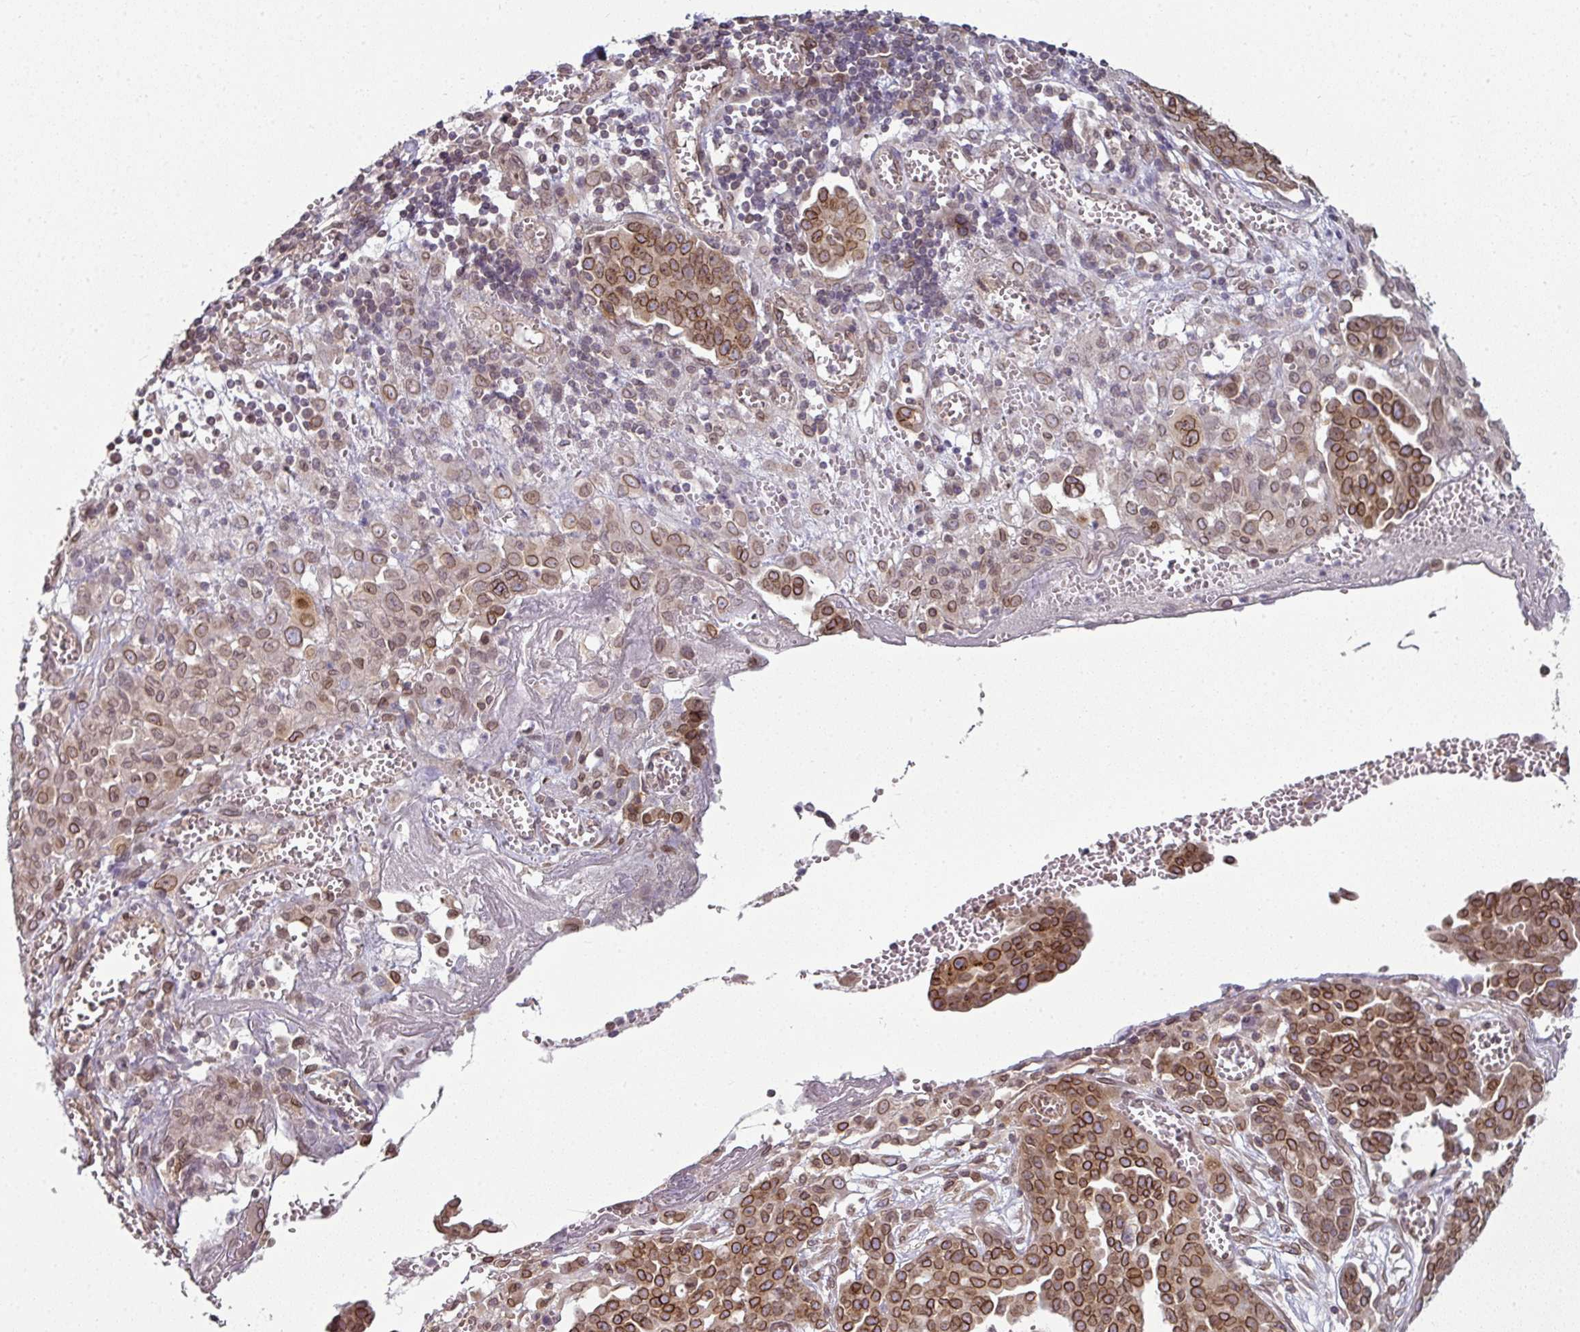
{"staining": {"intensity": "strong", "quantity": ">75%", "location": "cytoplasmic/membranous,nuclear"}, "tissue": "ovarian cancer", "cell_type": "Tumor cells", "image_type": "cancer", "snomed": [{"axis": "morphology", "description": "Cystadenocarcinoma, serous, NOS"}, {"axis": "topography", "description": "Soft tissue"}, {"axis": "topography", "description": "Ovary"}], "caption": "Immunohistochemical staining of human serous cystadenocarcinoma (ovarian) shows high levels of strong cytoplasmic/membranous and nuclear protein staining in about >75% of tumor cells.", "gene": "RANGAP1", "patient": {"sex": "female", "age": 57}}